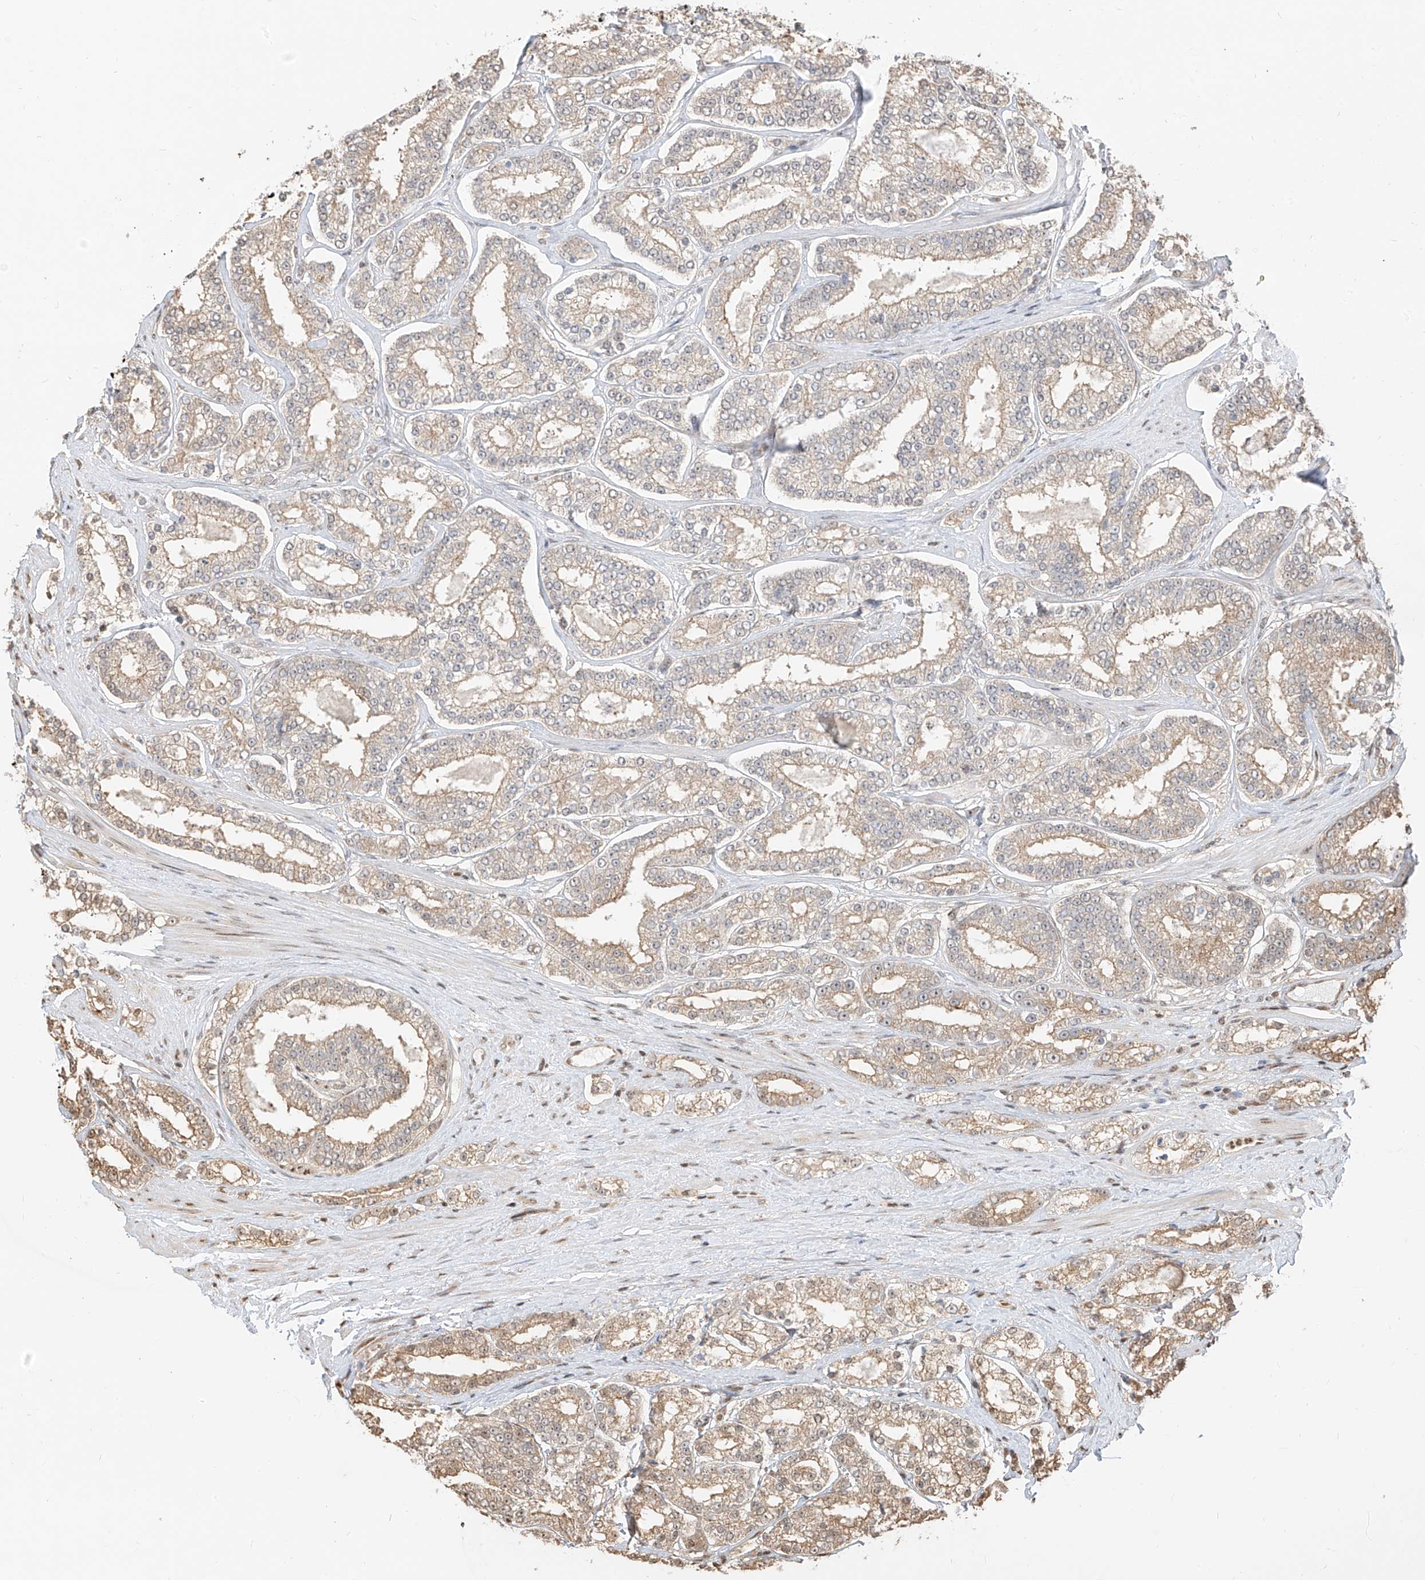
{"staining": {"intensity": "weak", "quantity": ">75%", "location": "cytoplasmic/membranous"}, "tissue": "prostate cancer", "cell_type": "Tumor cells", "image_type": "cancer", "snomed": [{"axis": "morphology", "description": "Normal tissue, NOS"}, {"axis": "morphology", "description": "Adenocarcinoma, High grade"}, {"axis": "topography", "description": "Prostate"}], "caption": "There is low levels of weak cytoplasmic/membranous positivity in tumor cells of prostate adenocarcinoma (high-grade), as demonstrated by immunohistochemical staining (brown color).", "gene": "VMP1", "patient": {"sex": "male", "age": 83}}